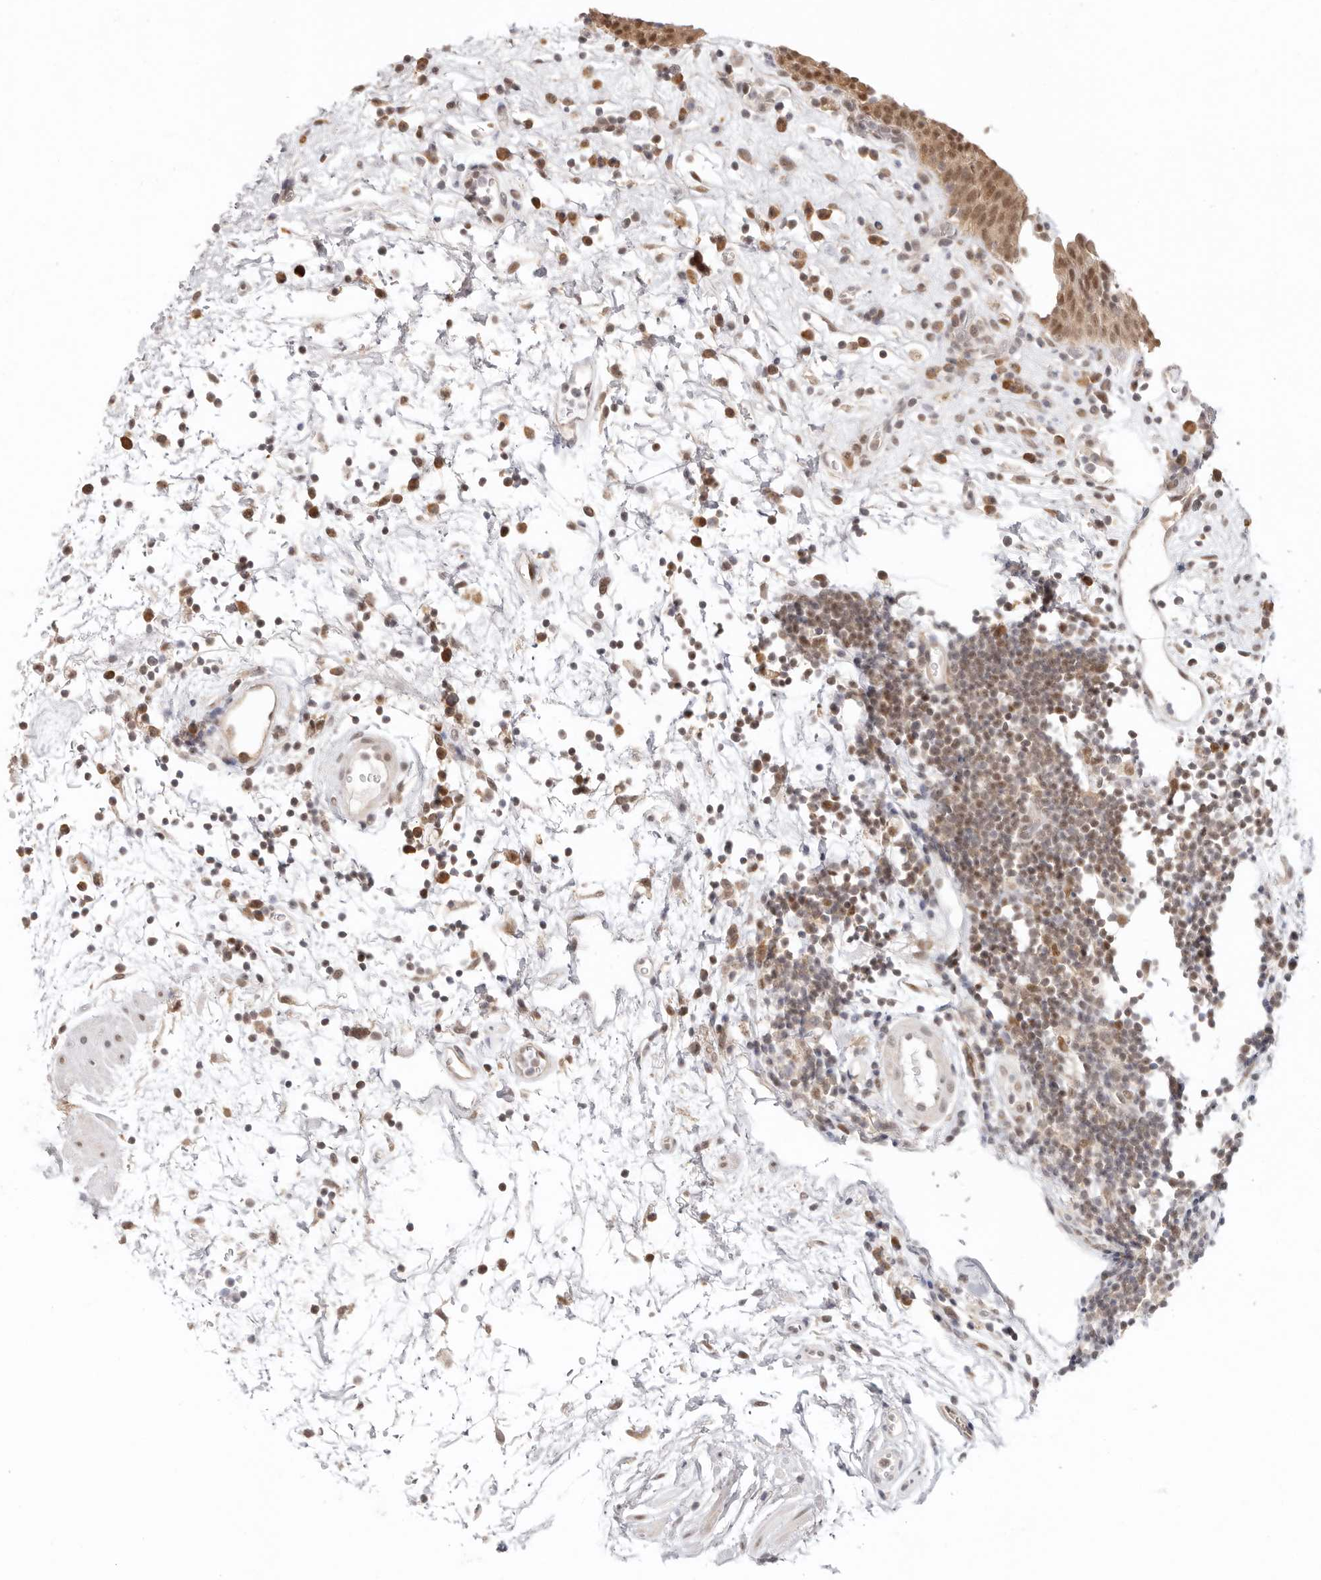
{"staining": {"intensity": "moderate", "quantity": ">75%", "location": "cytoplasmic/membranous,nuclear"}, "tissue": "urinary bladder", "cell_type": "Urothelial cells", "image_type": "normal", "snomed": [{"axis": "morphology", "description": "Normal tissue, NOS"}, {"axis": "morphology", "description": "Inflammation, NOS"}, {"axis": "topography", "description": "Urinary bladder"}], "caption": "Urothelial cells demonstrate medium levels of moderate cytoplasmic/membranous,nuclear staining in approximately >75% of cells in benign urinary bladder. (IHC, brightfield microscopy, high magnification).", "gene": "LARP7", "patient": {"sex": "female", "age": 75}}